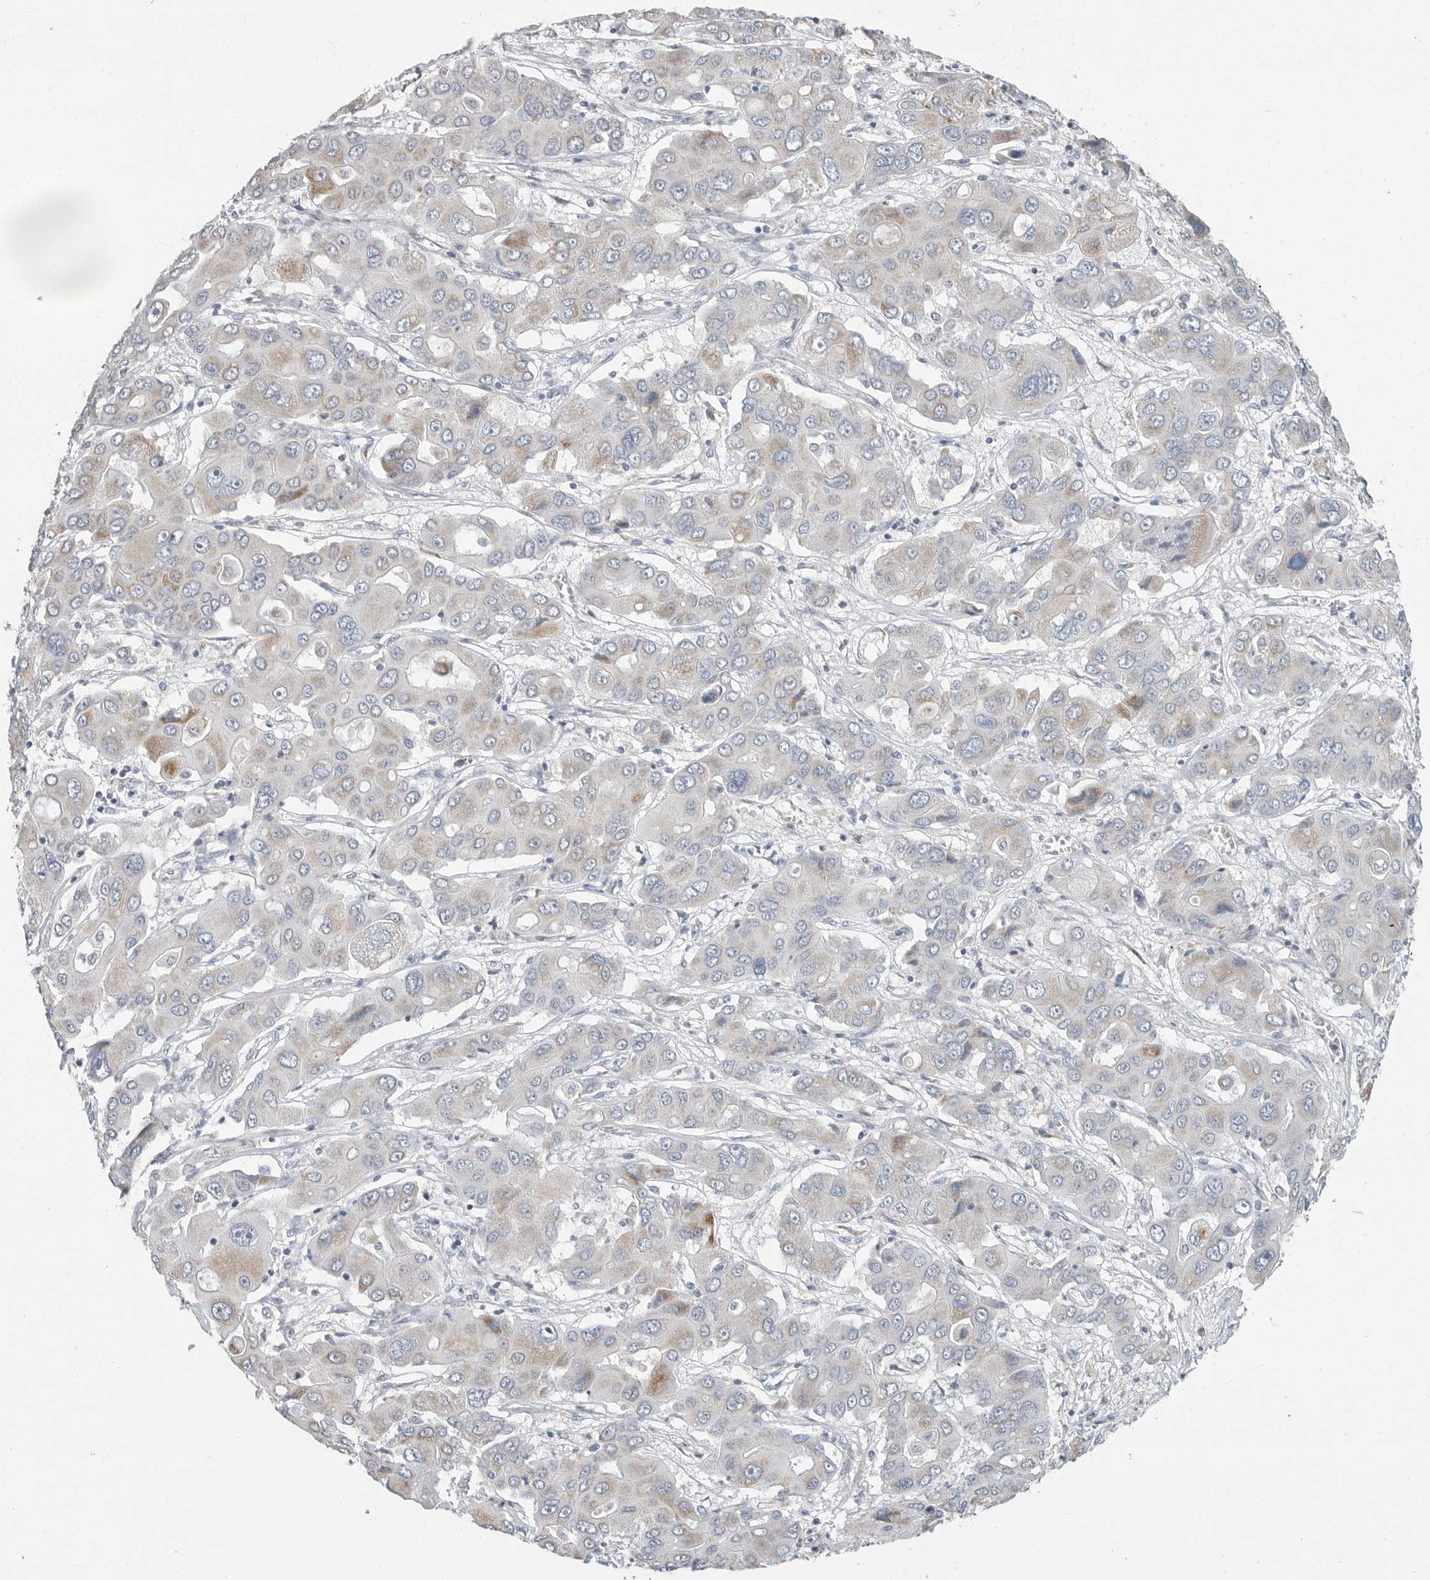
{"staining": {"intensity": "weak", "quantity": "<25%", "location": "cytoplasmic/membranous"}, "tissue": "liver cancer", "cell_type": "Tumor cells", "image_type": "cancer", "snomed": [{"axis": "morphology", "description": "Cholangiocarcinoma"}, {"axis": "topography", "description": "Liver"}], "caption": "An IHC photomicrograph of liver cancer is shown. There is no staining in tumor cells of liver cancer.", "gene": "PLN", "patient": {"sex": "male", "age": 67}}